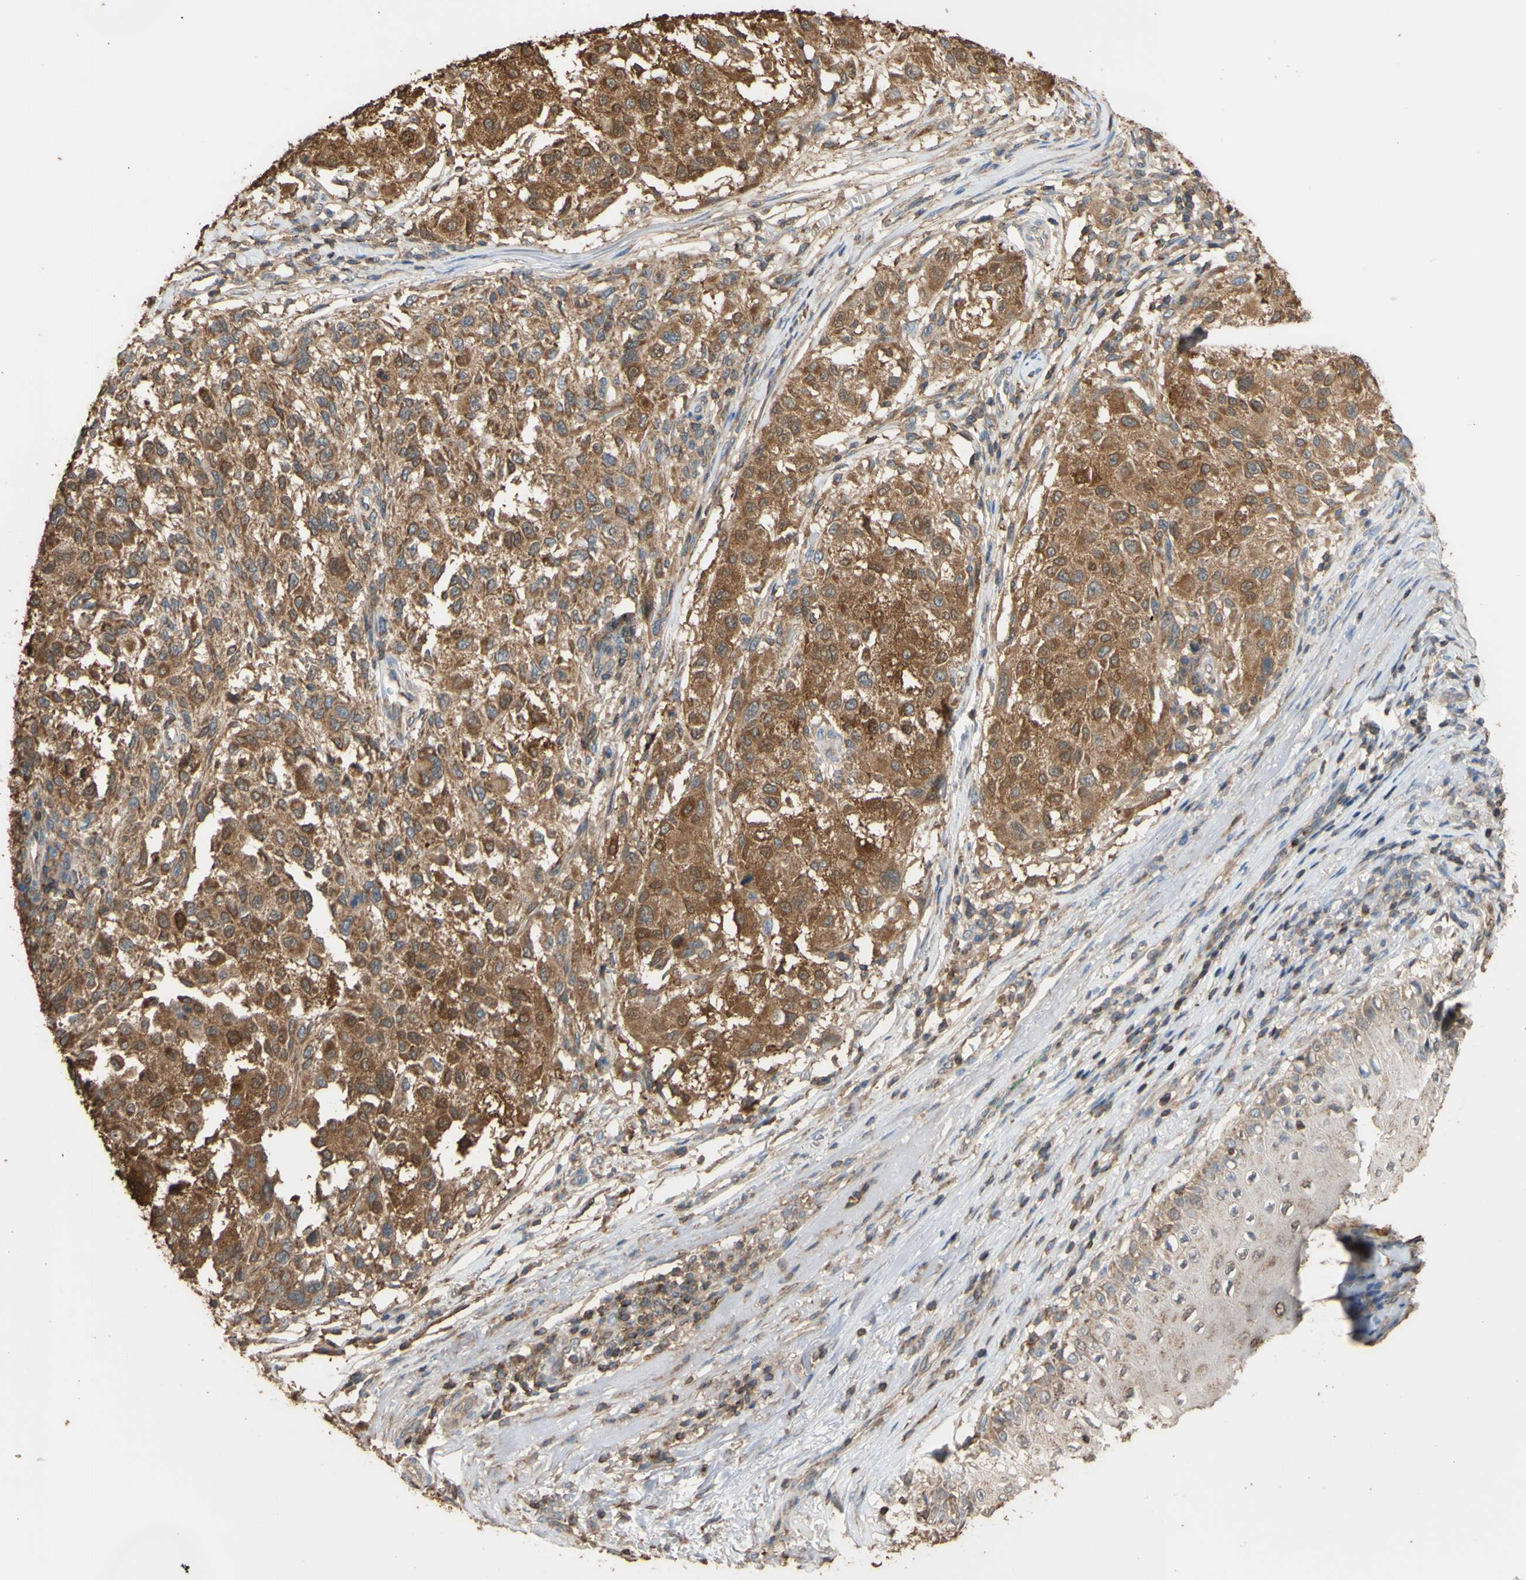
{"staining": {"intensity": "moderate", "quantity": ">75%", "location": "cytoplasmic/membranous"}, "tissue": "melanoma", "cell_type": "Tumor cells", "image_type": "cancer", "snomed": [{"axis": "morphology", "description": "Necrosis, NOS"}, {"axis": "morphology", "description": "Malignant melanoma, NOS"}, {"axis": "topography", "description": "Skin"}], "caption": "Human malignant melanoma stained for a protein (brown) shows moderate cytoplasmic/membranous positive staining in approximately >75% of tumor cells.", "gene": "ALDH9A1", "patient": {"sex": "female", "age": 87}}